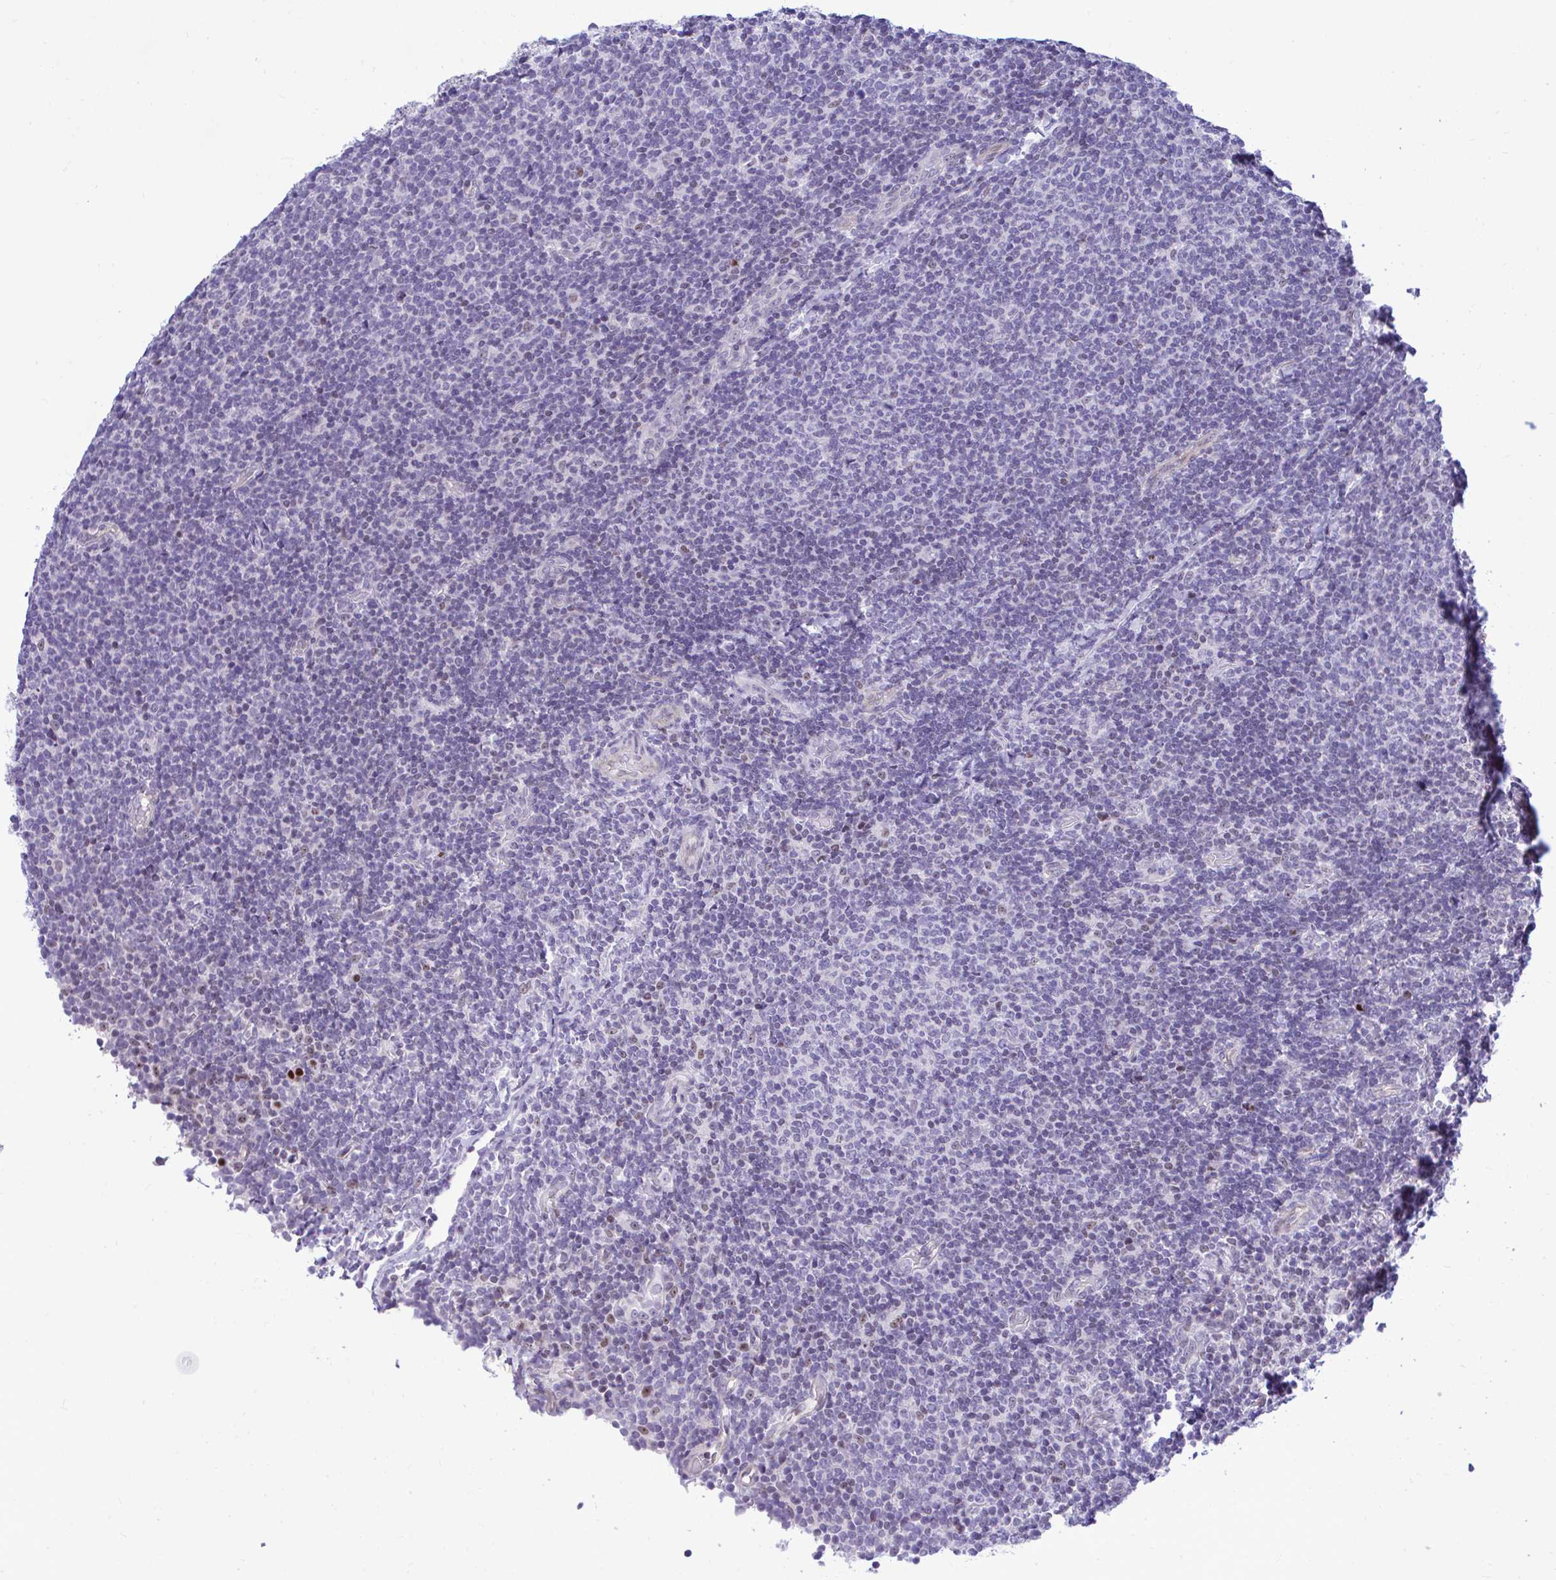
{"staining": {"intensity": "negative", "quantity": "none", "location": "none"}, "tissue": "lymphoma", "cell_type": "Tumor cells", "image_type": "cancer", "snomed": [{"axis": "morphology", "description": "Malignant lymphoma, non-Hodgkin's type, Low grade"}, {"axis": "topography", "description": "Lymph node"}], "caption": "Human lymphoma stained for a protein using immunohistochemistry (IHC) displays no expression in tumor cells.", "gene": "SLC25A51", "patient": {"sex": "male", "age": 52}}